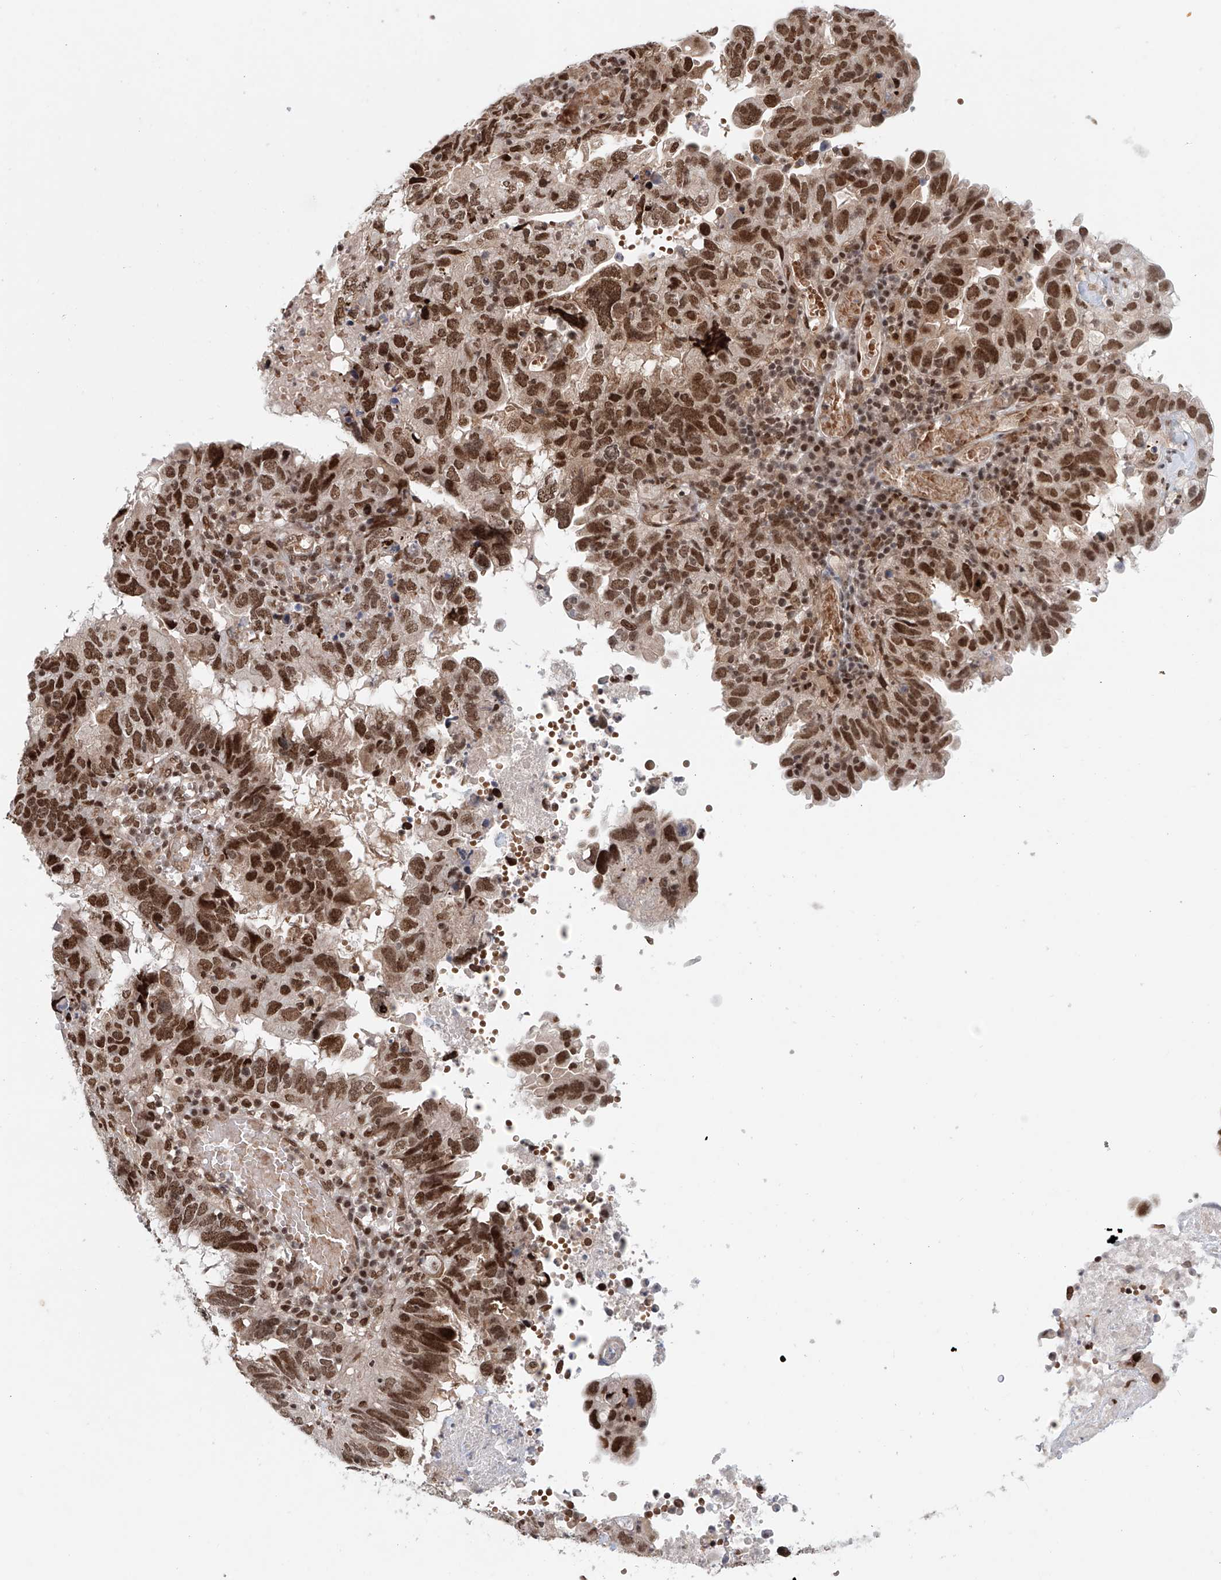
{"staining": {"intensity": "strong", "quantity": ">75%", "location": "nuclear"}, "tissue": "endometrial cancer", "cell_type": "Tumor cells", "image_type": "cancer", "snomed": [{"axis": "morphology", "description": "Adenocarcinoma, NOS"}, {"axis": "topography", "description": "Uterus"}], "caption": "Protein staining reveals strong nuclear expression in about >75% of tumor cells in endometrial adenocarcinoma. (DAB (3,3'-diaminobenzidine) IHC with brightfield microscopy, high magnification).", "gene": "ZNF470", "patient": {"sex": "female", "age": 77}}